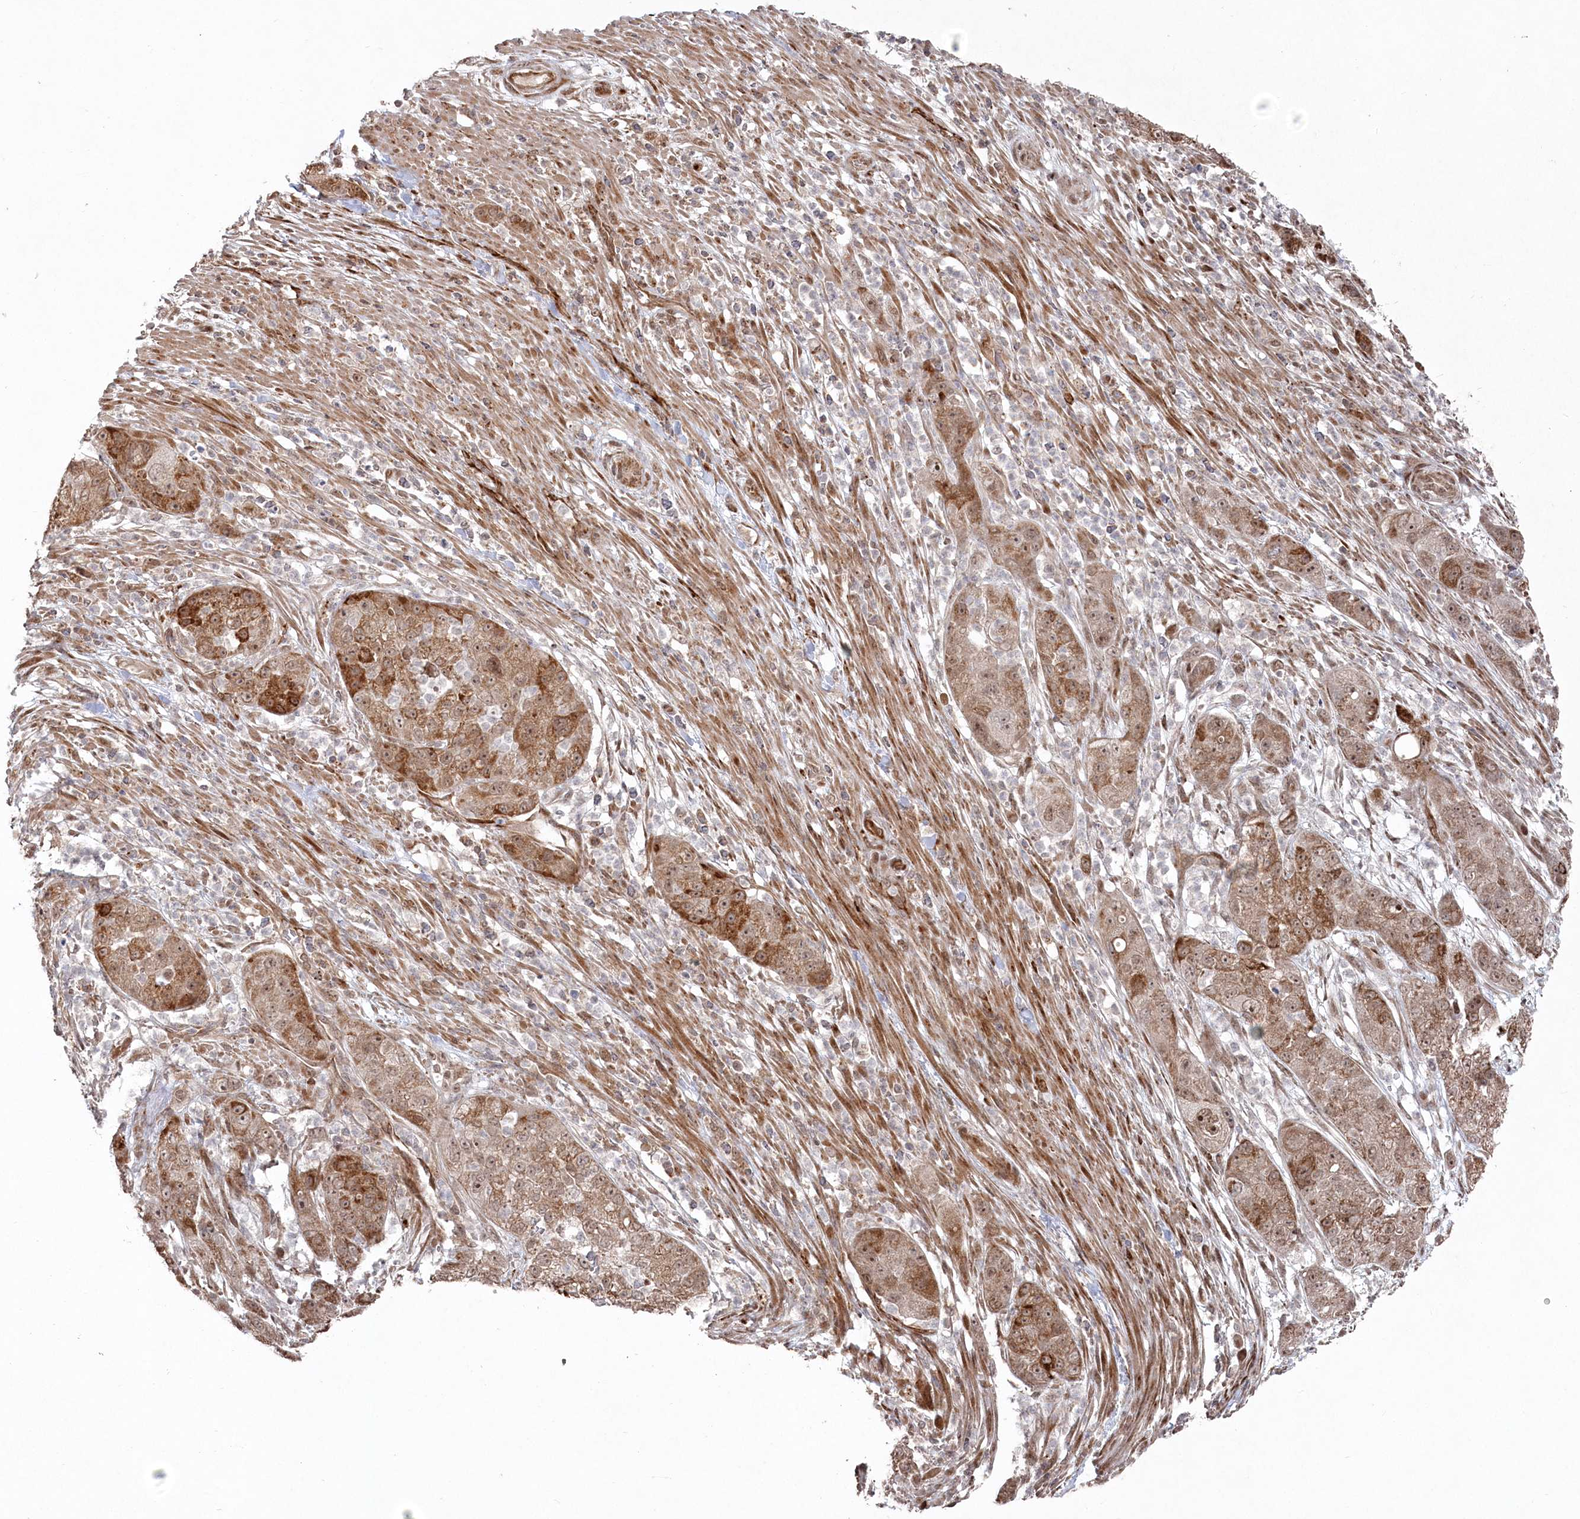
{"staining": {"intensity": "moderate", "quantity": ">75%", "location": "cytoplasmic/membranous,nuclear"}, "tissue": "pancreatic cancer", "cell_type": "Tumor cells", "image_type": "cancer", "snomed": [{"axis": "morphology", "description": "Adenocarcinoma, NOS"}, {"axis": "topography", "description": "Pancreas"}], "caption": "Pancreatic cancer was stained to show a protein in brown. There is medium levels of moderate cytoplasmic/membranous and nuclear positivity in approximately >75% of tumor cells.", "gene": "POLR3A", "patient": {"sex": "female", "age": 78}}